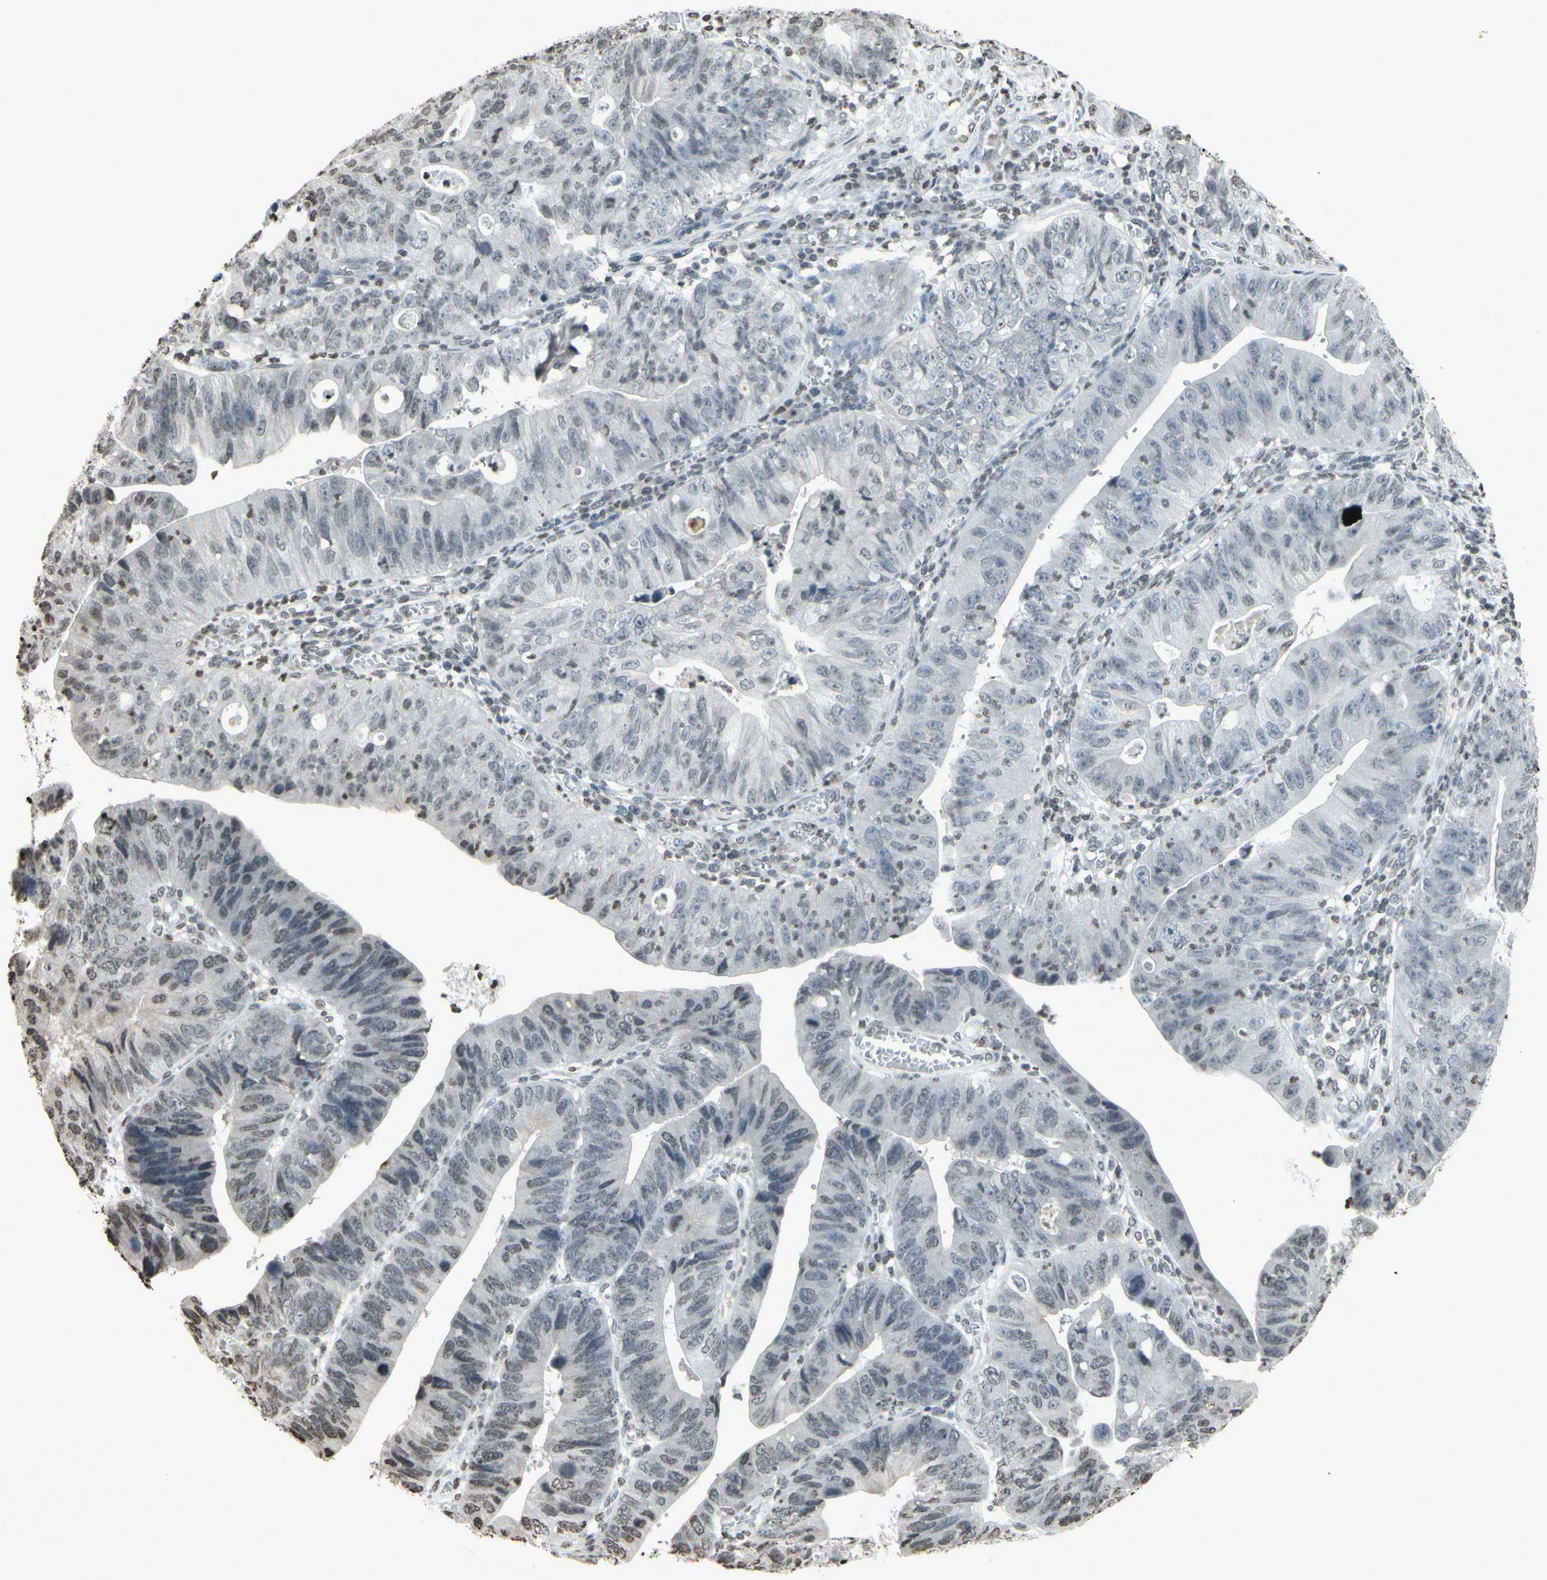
{"staining": {"intensity": "negative", "quantity": "none", "location": "none"}, "tissue": "stomach cancer", "cell_type": "Tumor cells", "image_type": "cancer", "snomed": [{"axis": "morphology", "description": "Adenocarcinoma, NOS"}, {"axis": "topography", "description": "Stomach"}], "caption": "Tumor cells show no significant expression in stomach cancer (adenocarcinoma).", "gene": "CD79B", "patient": {"sex": "male", "age": 59}}